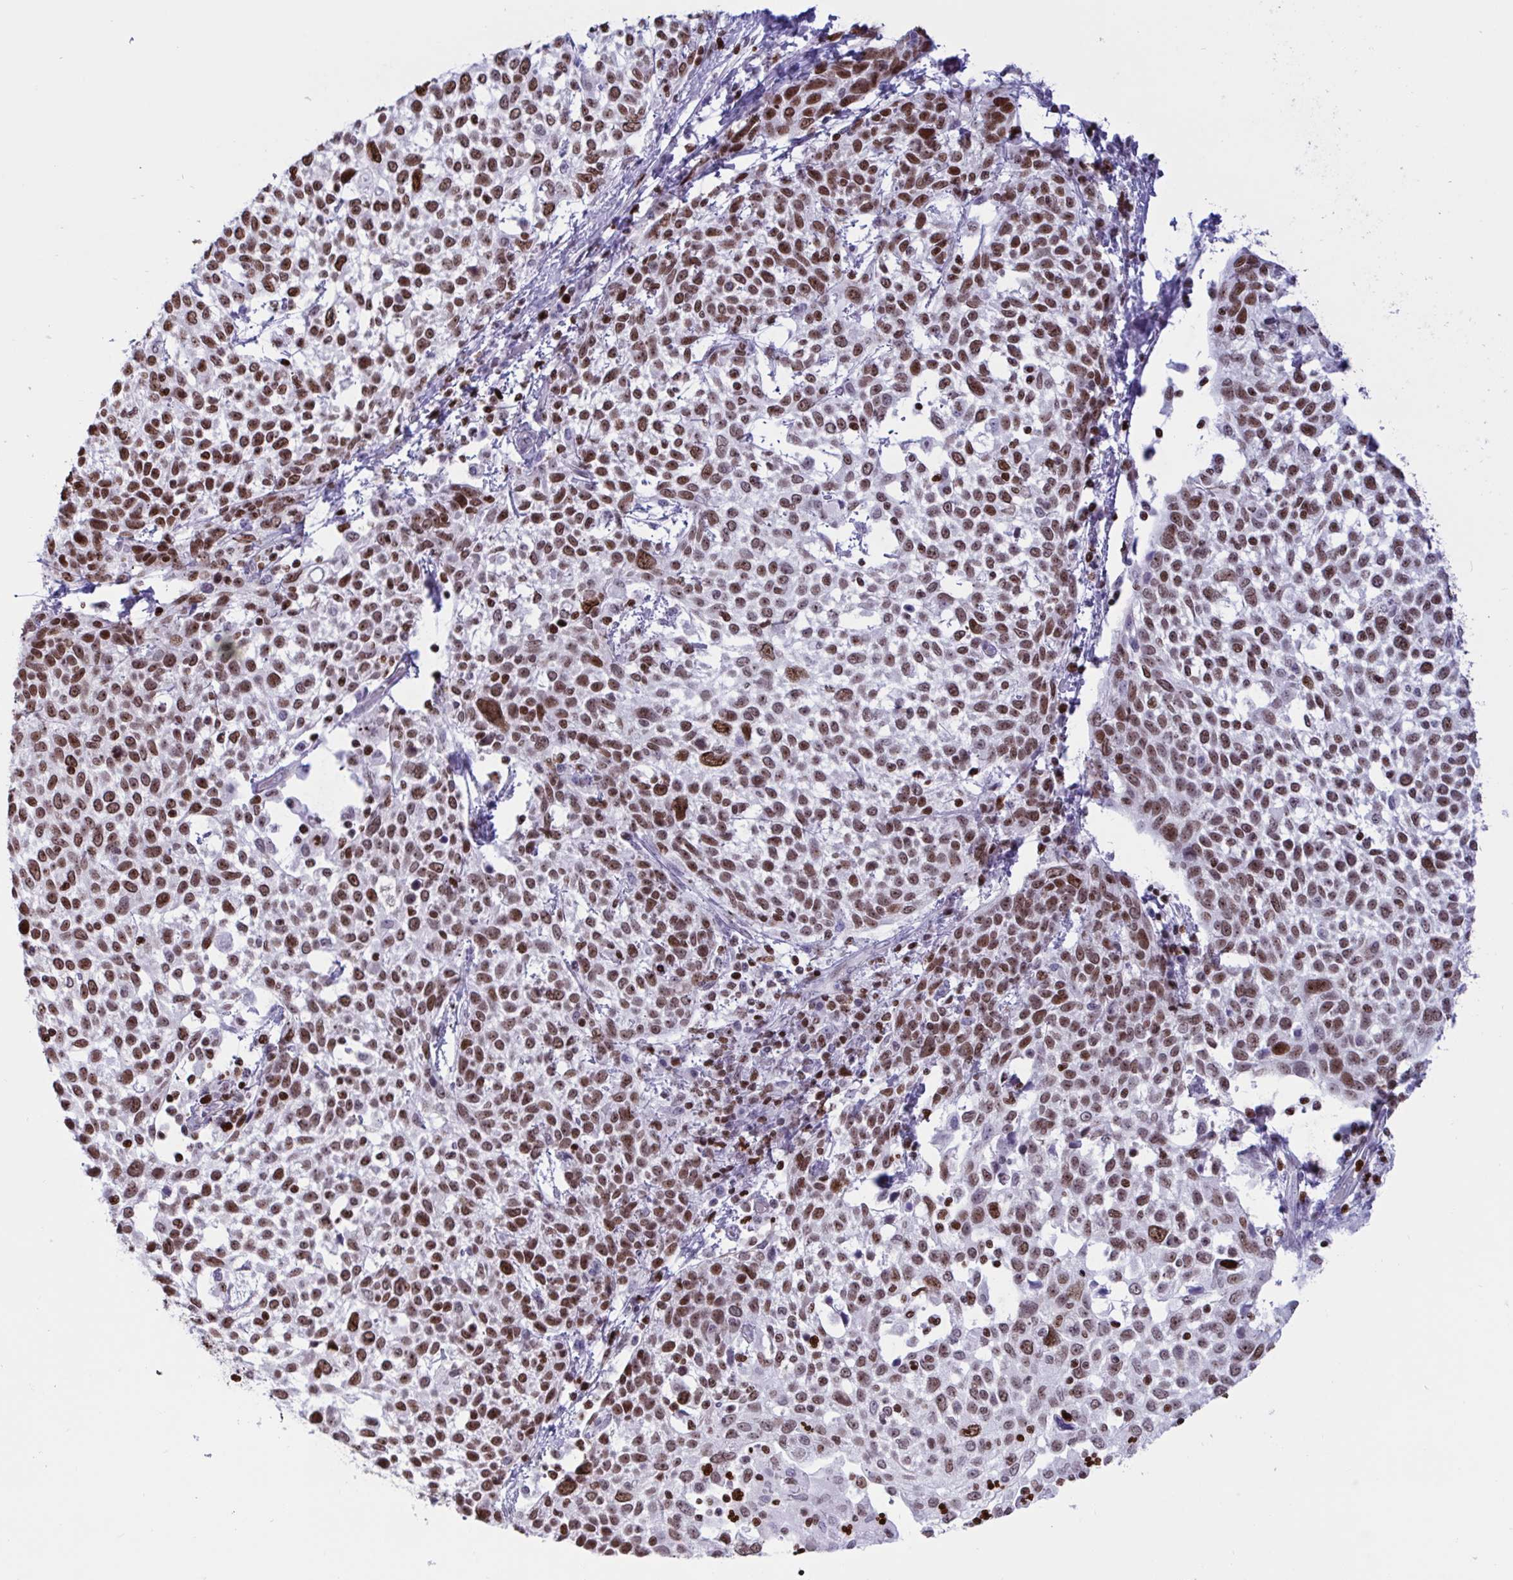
{"staining": {"intensity": "moderate", "quantity": ">75%", "location": "nuclear"}, "tissue": "cervical cancer", "cell_type": "Tumor cells", "image_type": "cancer", "snomed": [{"axis": "morphology", "description": "Squamous cell carcinoma, NOS"}, {"axis": "topography", "description": "Cervix"}], "caption": "This is a histology image of immunohistochemistry staining of squamous cell carcinoma (cervical), which shows moderate staining in the nuclear of tumor cells.", "gene": "HMGB2", "patient": {"sex": "female", "age": 61}}